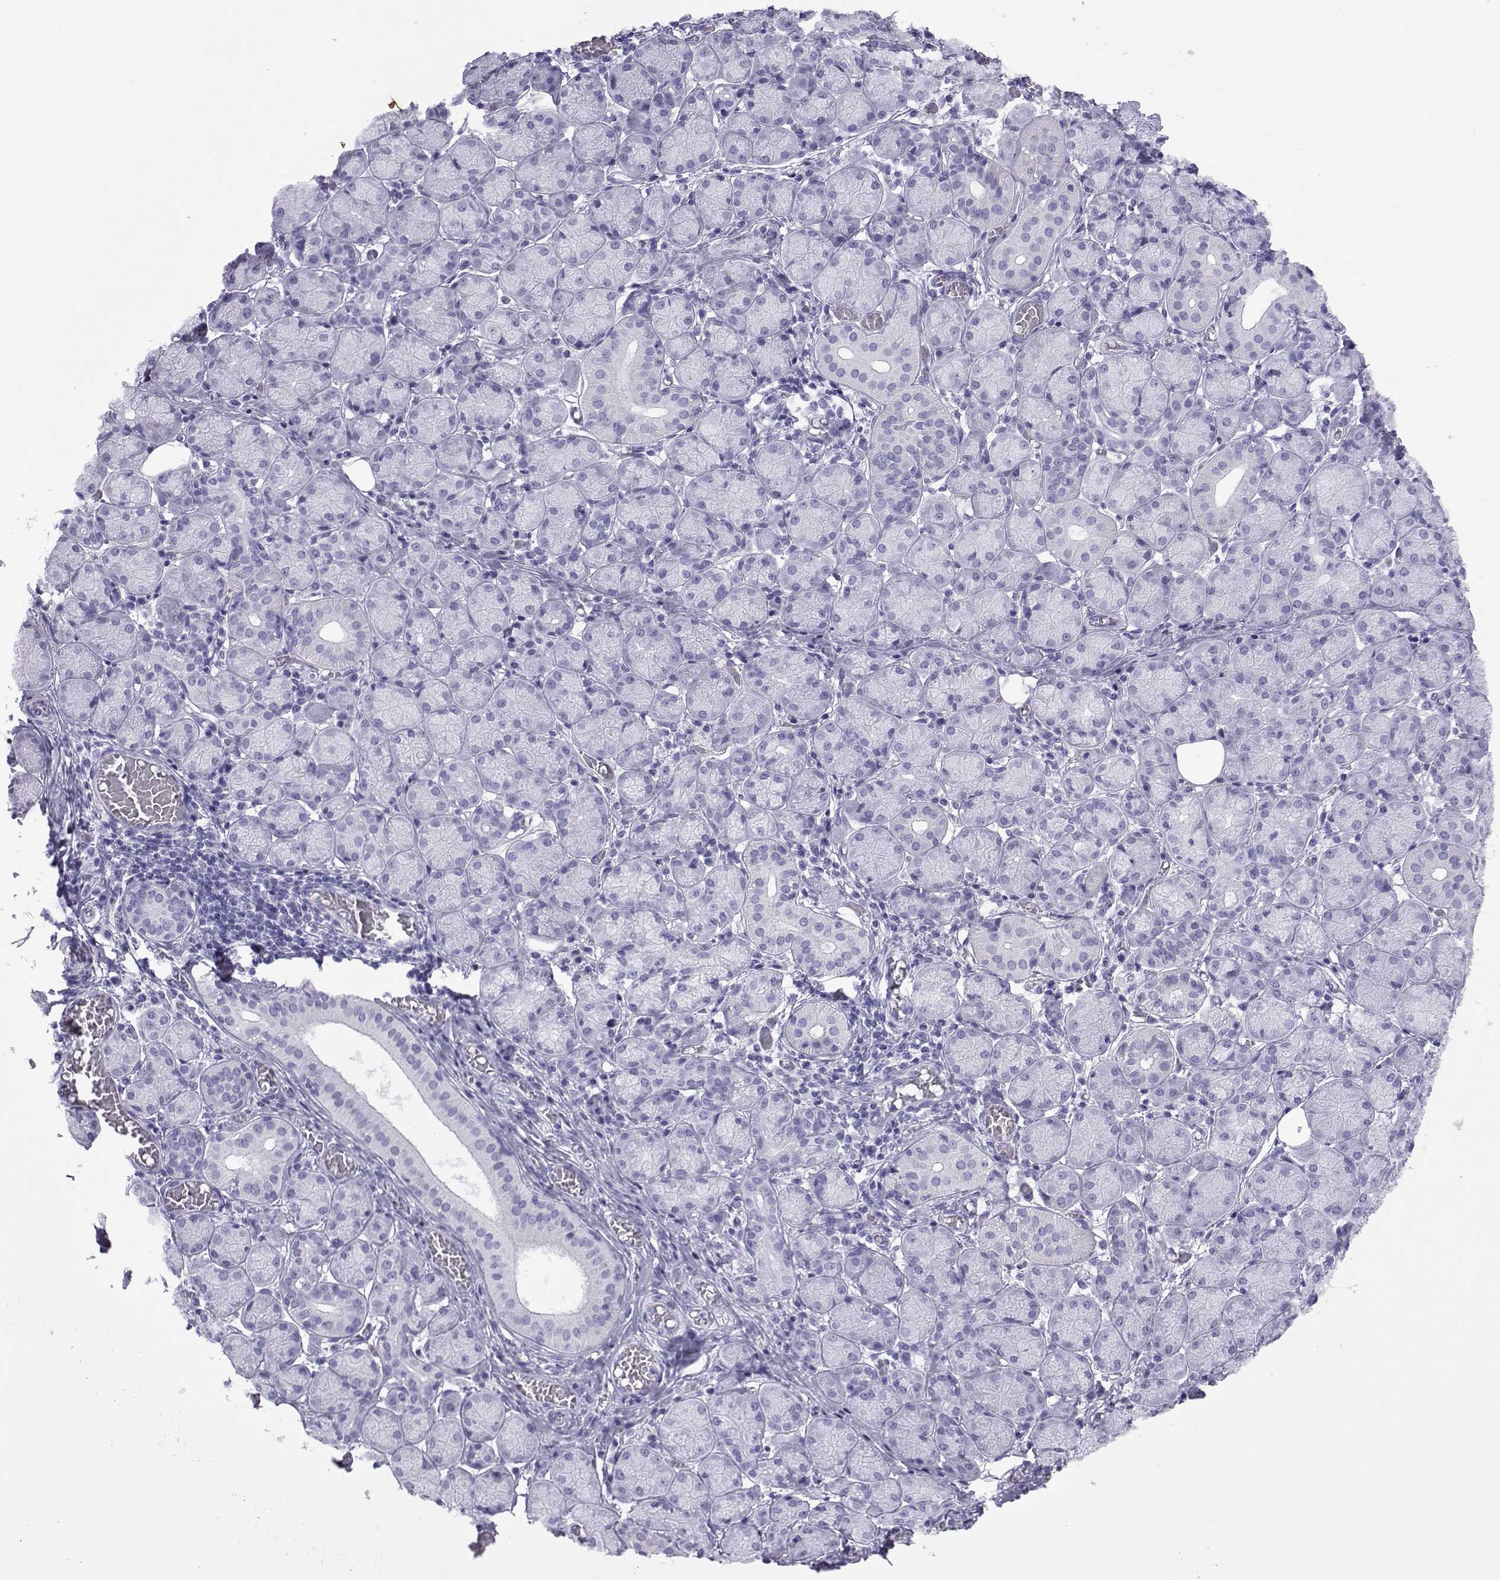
{"staining": {"intensity": "negative", "quantity": "none", "location": "none"}, "tissue": "salivary gland", "cell_type": "Glandular cells", "image_type": "normal", "snomed": [{"axis": "morphology", "description": "Normal tissue, NOS"}, {"axis": "topography", "description": "Salivary gland"}, {"axis": "topography", "description": "Peripheral nerve tissue"}], "caption": "Immunohistochemical staining of unremarkable human salivary gland shows no significant expression in glandular cells.", "gene": "LORICRIN", "patient": {"sex": "female", "age": 24}}